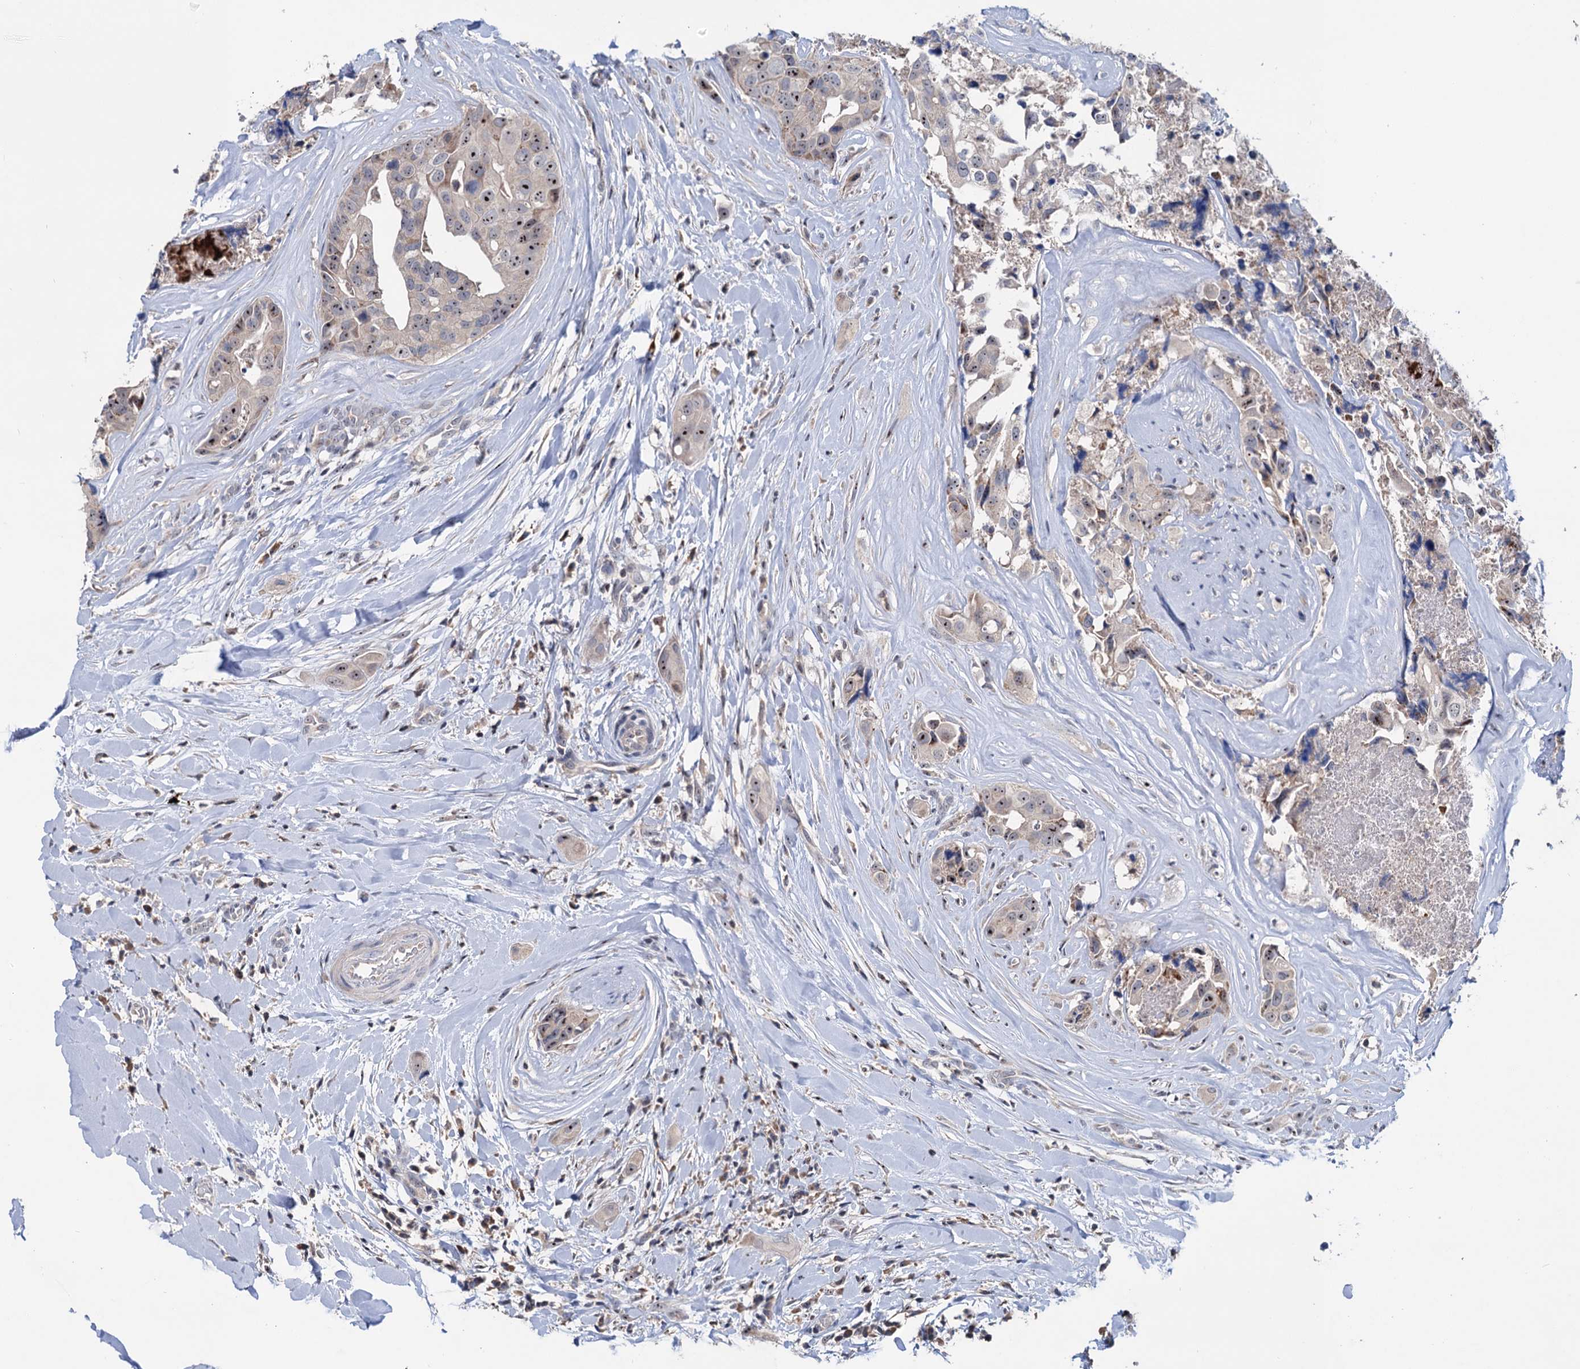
{"staining": {"intensity": "moderate", "quantity": "25%-75%", "location": "nuclear"}, "tissue": "head and neck cancer", "cell_type": "Tumor cells", "image_type": "cancer", "snomed": [{"axis": "morphology", "description": "Adenocarcinoma, NOS"}, {"axis": "morphology", "description": "Adenocarcinoma, metastatic, NOS"}, {"axis": "topography", "description": "Head-Neck"}], "caption": "The immunohistochemical stain labels moderate nuclear positivity in tumor cells of head and neck cancer (metastatic adenocarcinoma) tissue. The staining was performed using DAB (3,3'-diaminobenzidine) to visualize the protein expression in brown, while the nuclei were stained in blue with hematoxylin (Magnification: 20x).", "gene": "HTR3B", "patient": {"sex": "male", "age": 75}}